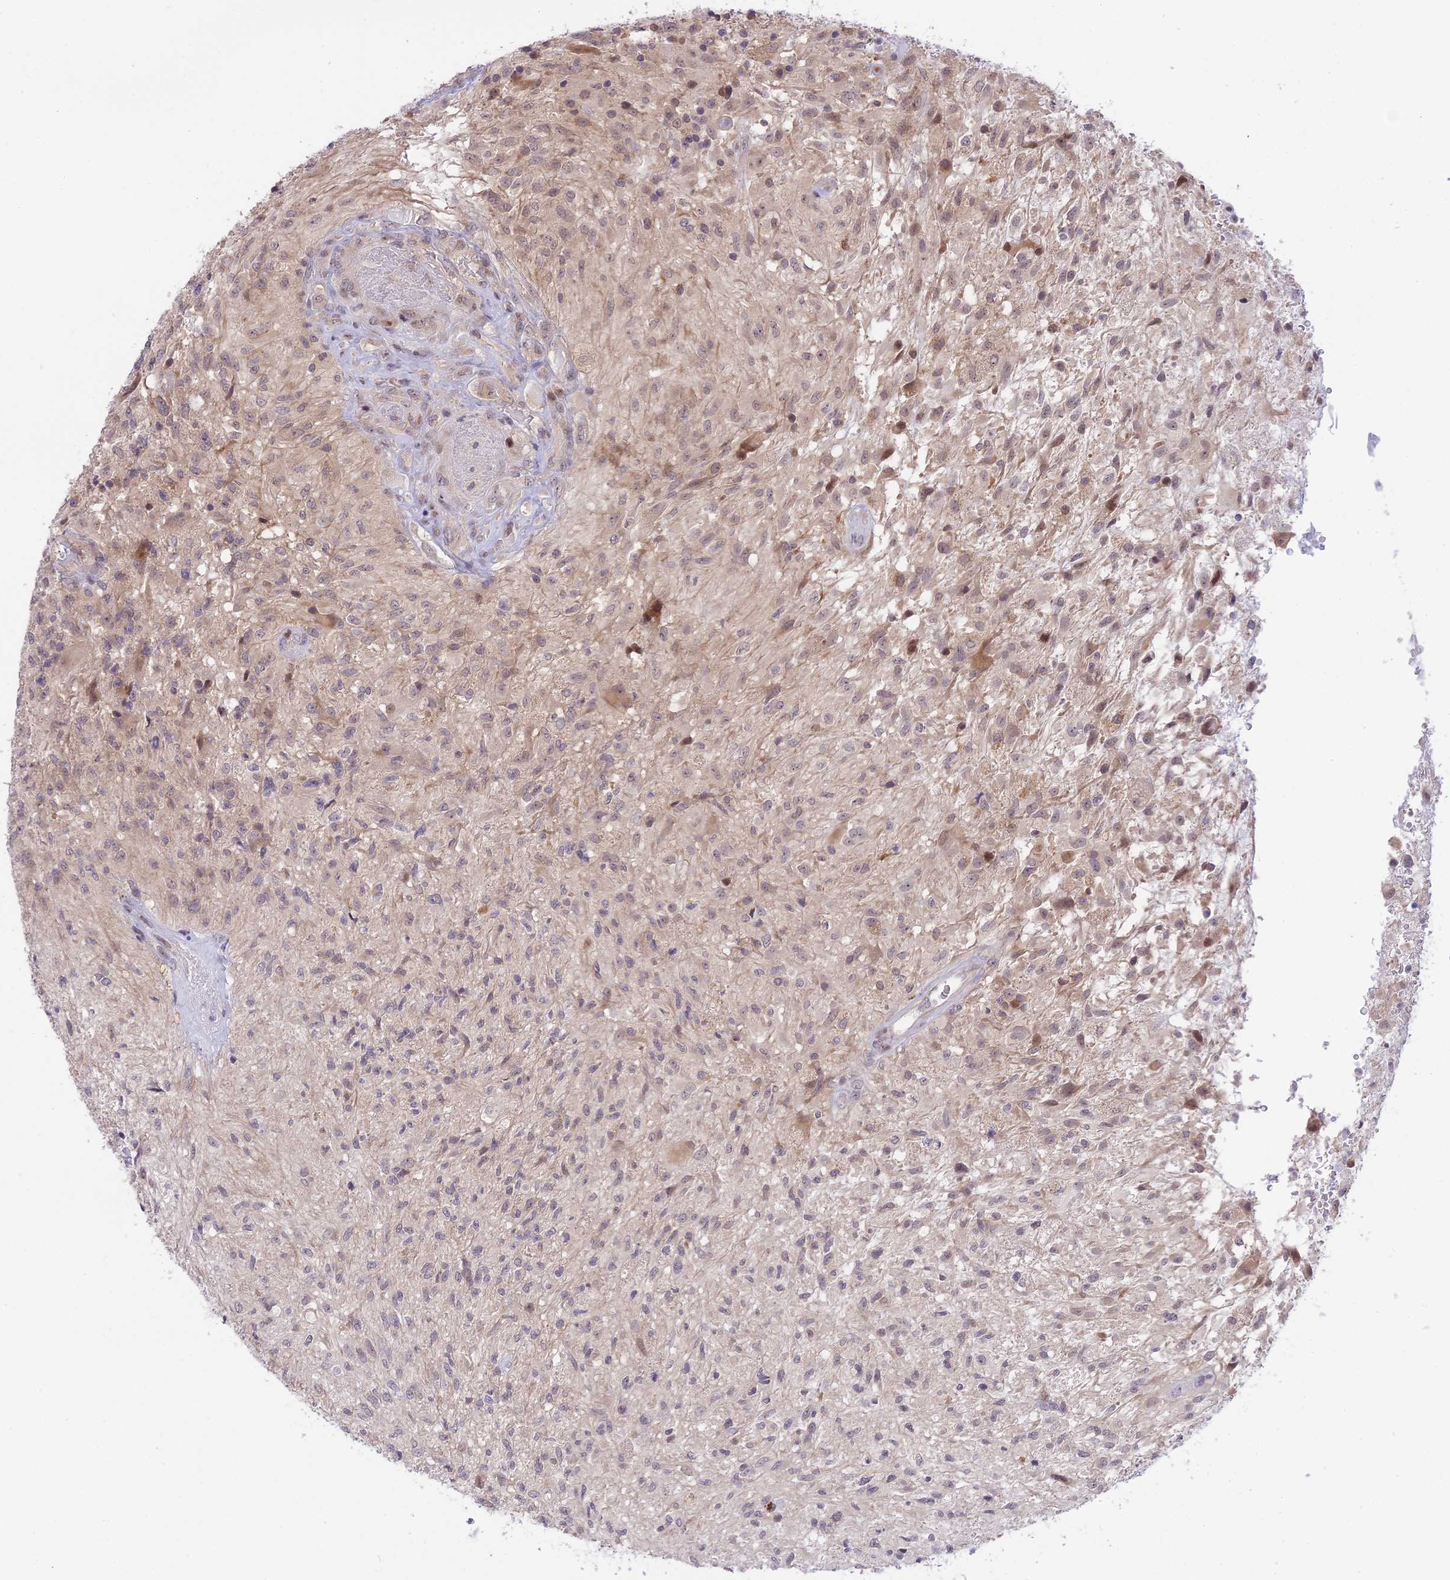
{"staining": {"intensity": "weak", "quantity": "<25%", "location": "cytoplasmic/membranous,nuclear"}, "tissue": "glioma", "cell_type": "Tumor cells", "image_type": "cancer", "snomed": [{"axis": "morphology", "description": "Glioma, malignant, High grade"}, {"axis": "topography", "description": "Brain"}], "caption": "Human high-grade glioma (malignant) stained for a protein using immunohistochemistry (IHC) displays no expression in tumor cells.", "gene": "ZNF837", "patient": {"sex": "male", "age": 56}}